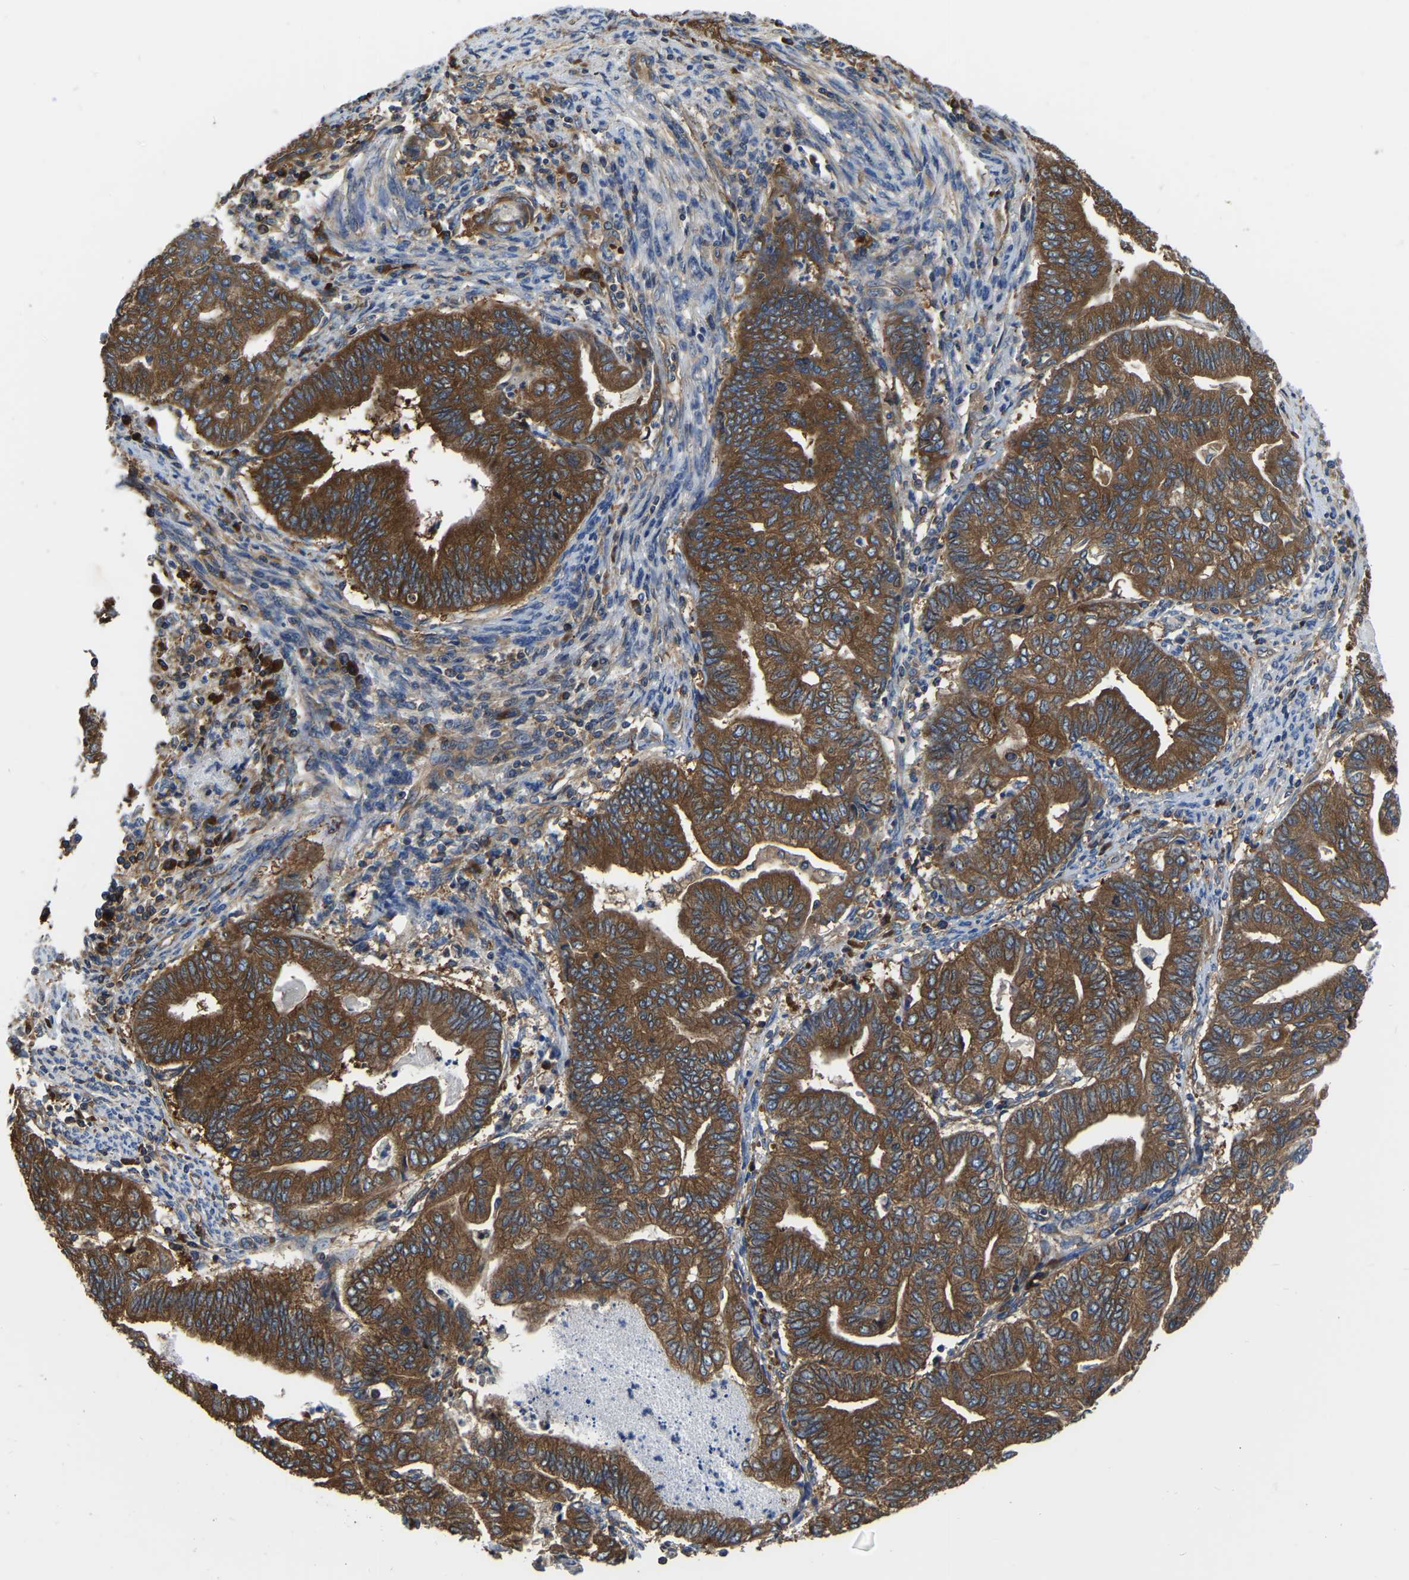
{"staining": {"intensity": "strong", "quantity": ">75%", "location": "cytoplasmic/membranous"}, "tissue": "endometrial cancer", "cell_type": "Tumor cells", "image_type": "cancer", "snomed": [{"axis": "morphology", "description": "Adenocarcinoma, NOS"}, {"axis": "topography", "description": "Endometrium"}], "caption": "IHC image of adenocarcinoma (endometrial) stained for a protein (brown), which reveals high levels of strong cytoplasmic/membranous positivity in approximately >75% of tumor cells.", "gene": "GARS1", "patient": {"sex": "female", "age": 79}}